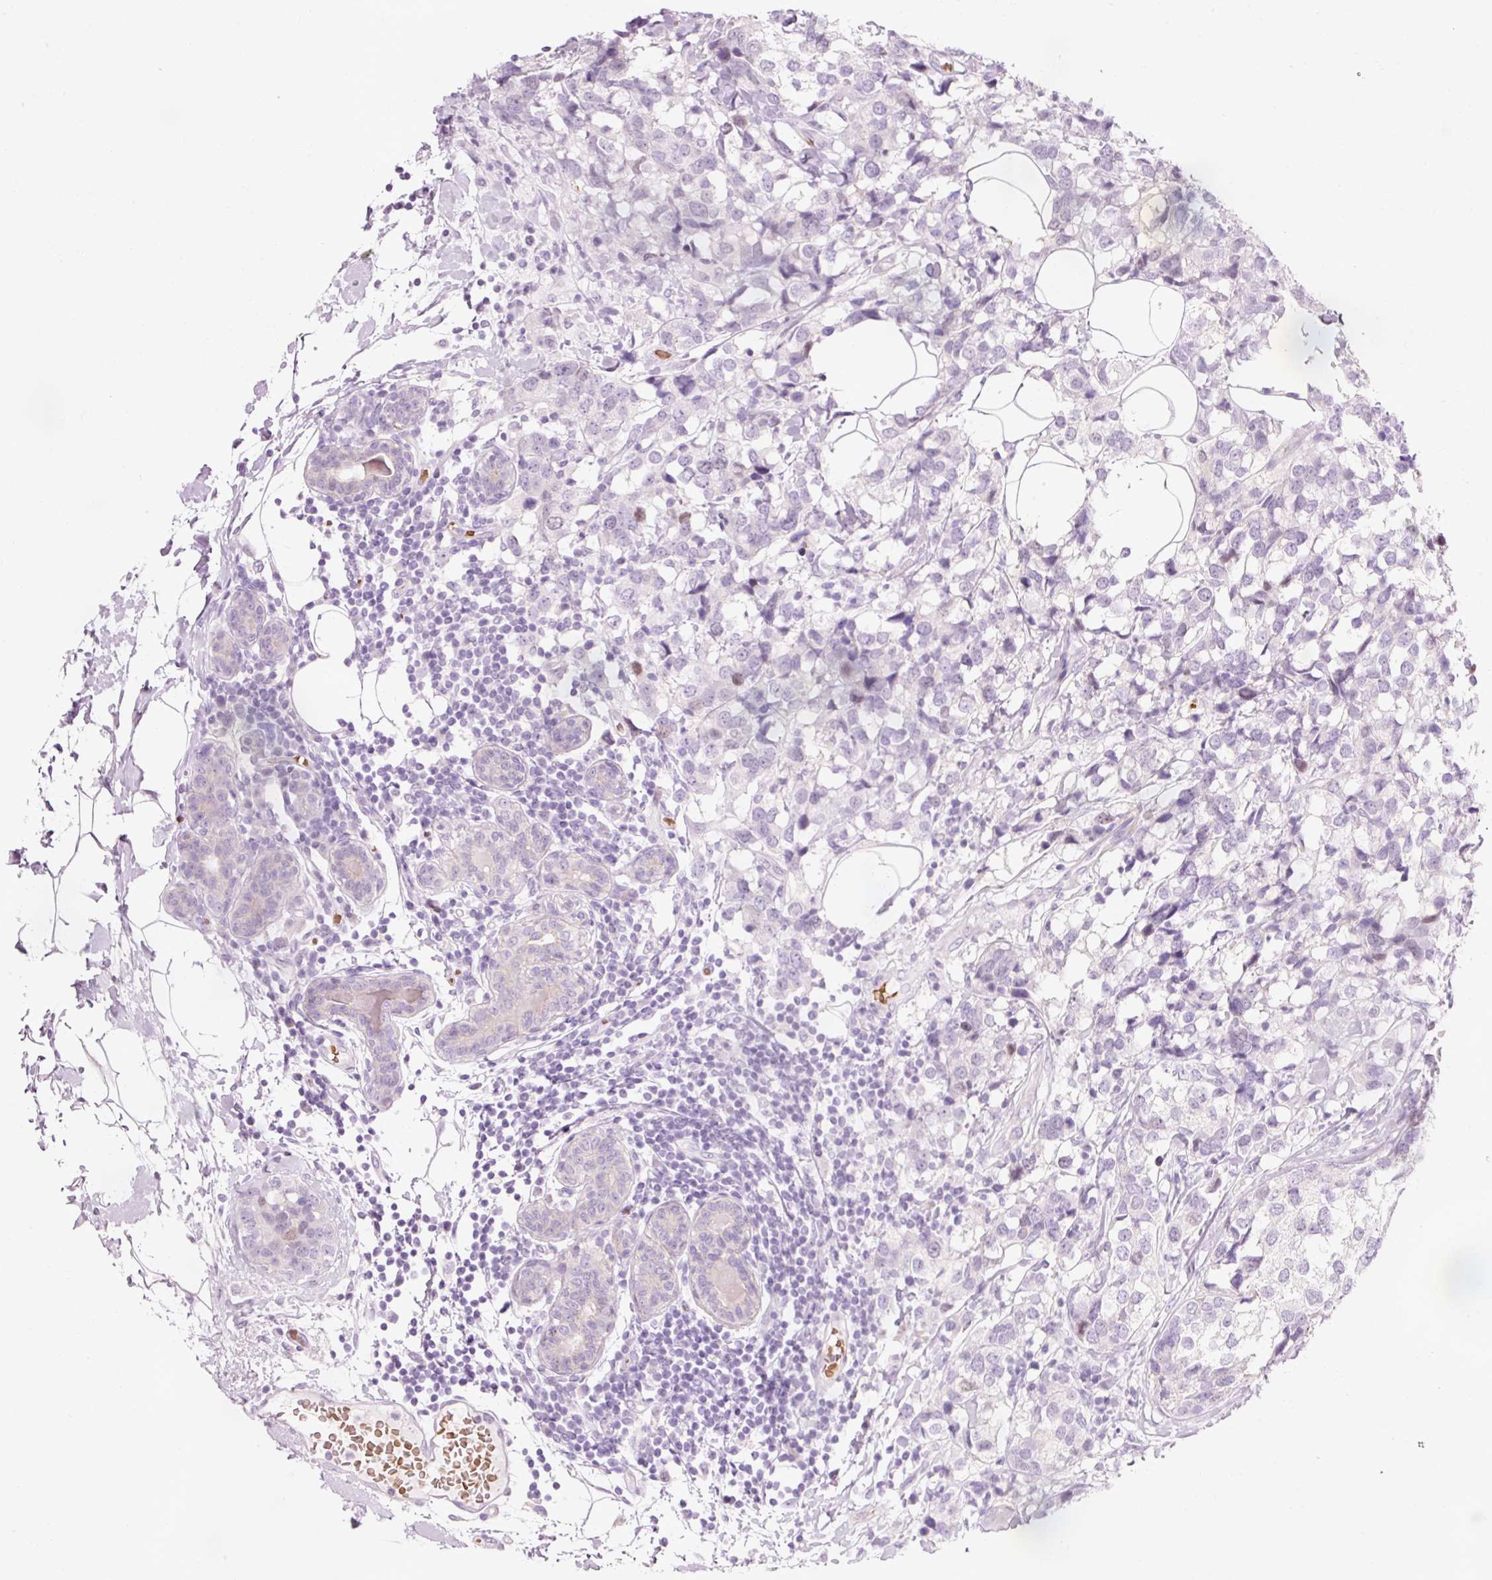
{"staining": {"intensity": "negative", "quantity": "none", "location": "none"}, "tissue": "breast cancer", "cell_type": "Tumor cells", "image_type": "cancer", "snomed": [{"axis": "morphology", "description": "Lobular carcinoma"}, {"axis": "topography", "description": "Breast"}], "caption": "Immunohistochemistry of human breast cancer demonstrates no staining in tumor cells.", "gene": "DHRS11", "patient": {"sex": "female", "age": 59}}